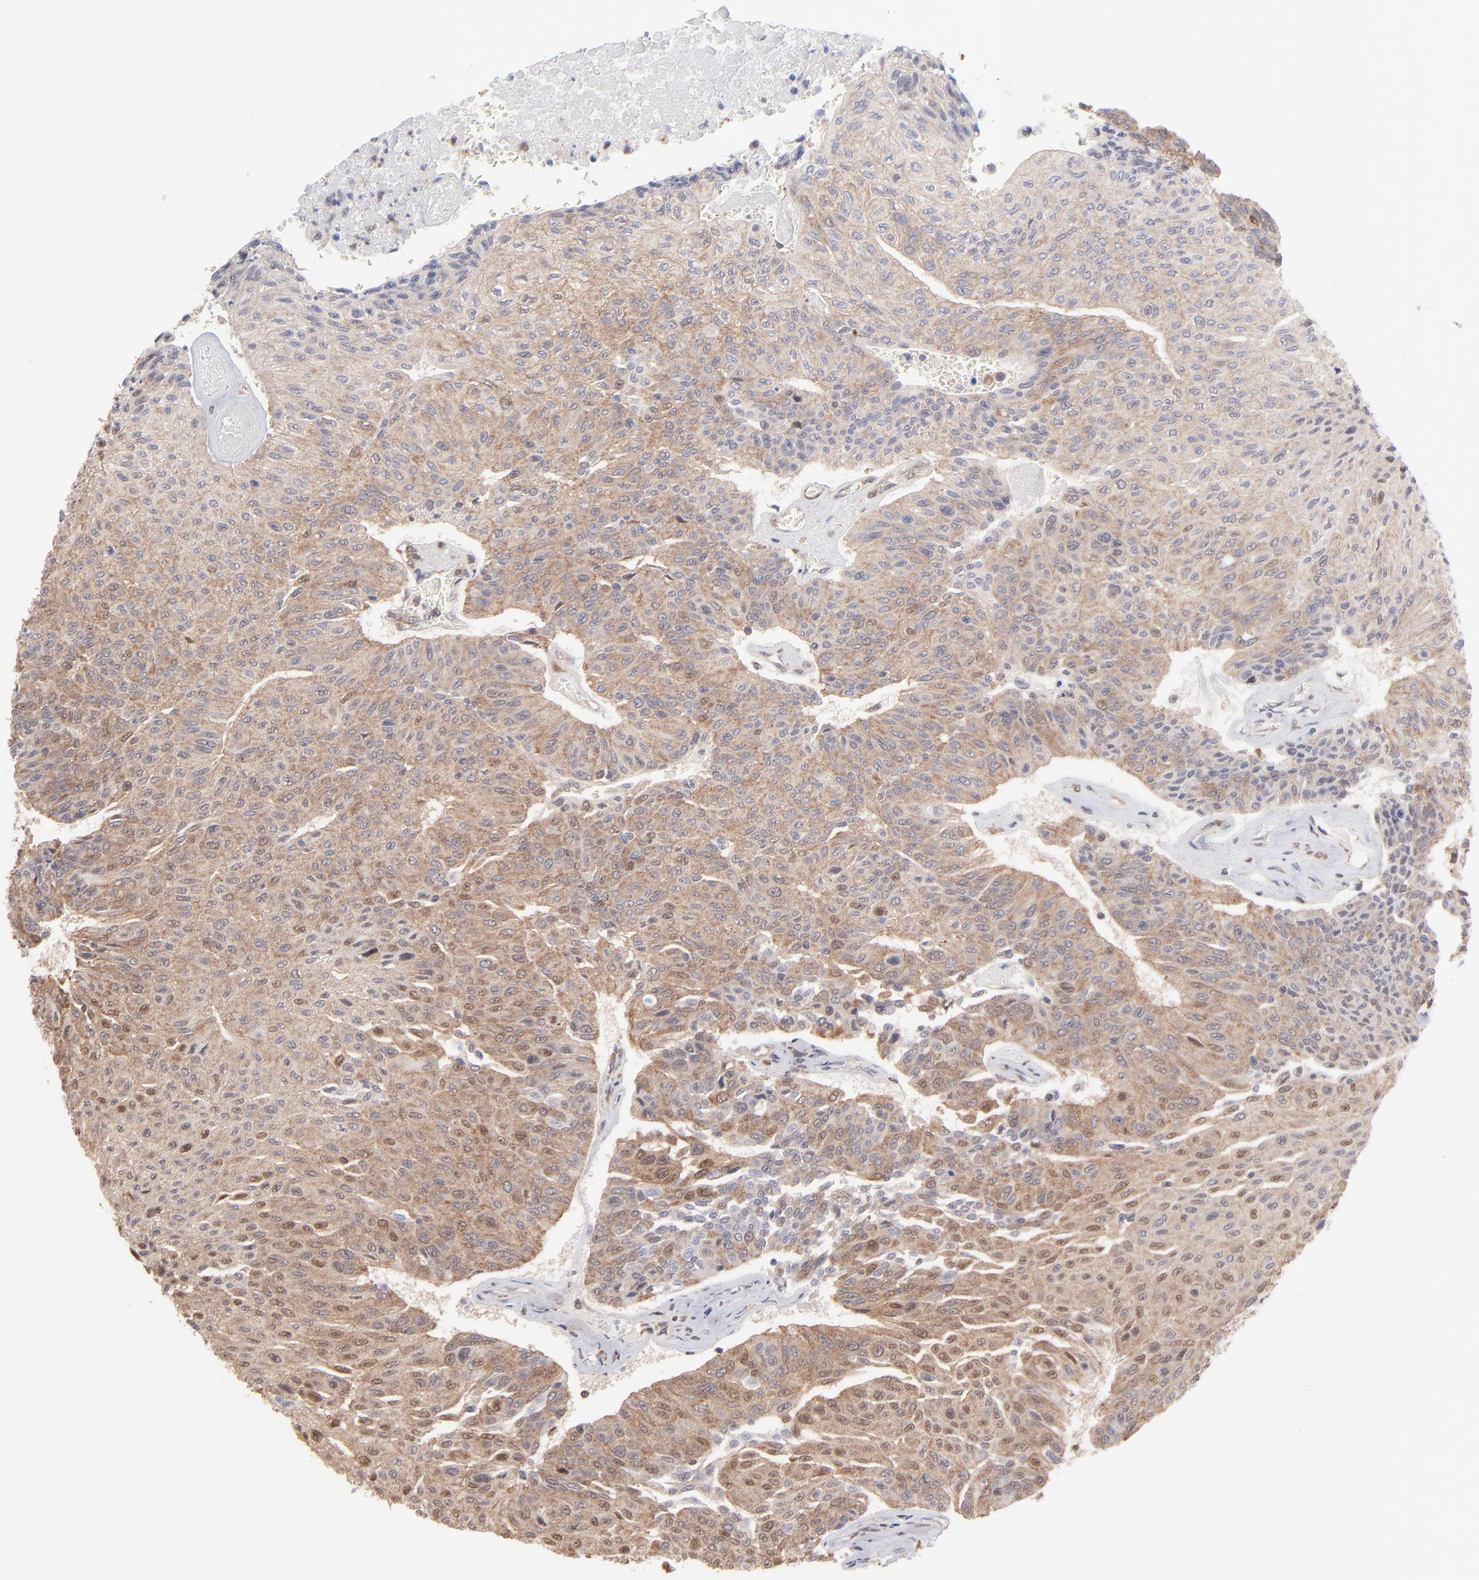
{"staining": {"intensity": "moderate", "quantity": ">75%", "location": "cytoplasmic/membranous"}, "tissue": "urothelial cancer", "cell_type": "Tumor cells", "image_type": "cancer", "snomed": [{"axis": "morphology", "description": "Urothelial carcinoma, High grade"}, {"axis": "topography", "description": "Urinary bladder"}], "caption": "A brown stain highlights moderate cytoplasmic/membranous staining of a protein in urothelial carcinoma (high-grade) tumor cells. (brown staining indicates protein expression, while blue staining denotes nuclei).", "gene": "MAPRE1", "patient": {"sex": "male", "age": 66}}